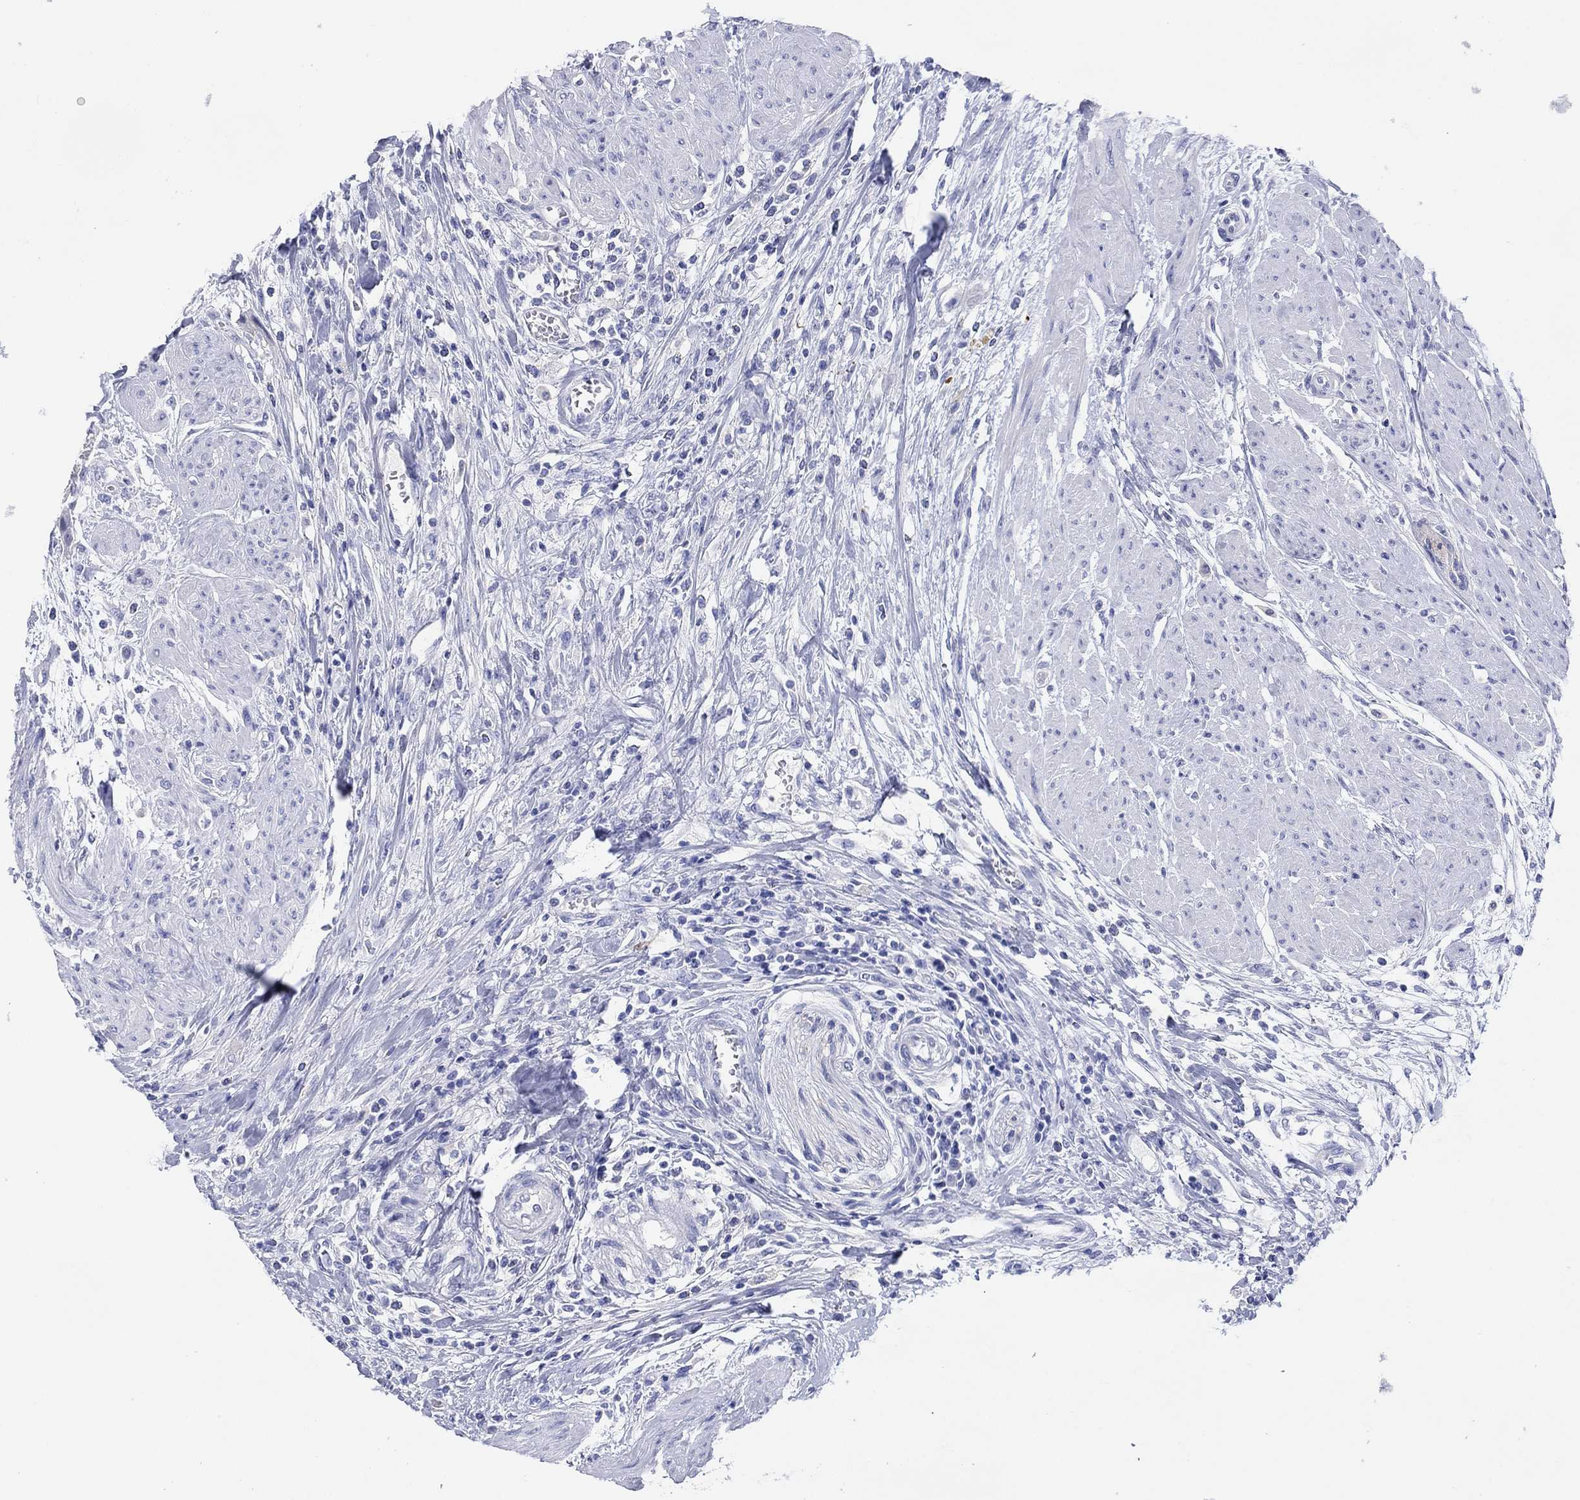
{"staining": {"intensity": "negative", "quantity": "none", "location": "none"}, "tissue": "urothelial cancer", "cell_type": "Tumor cells", "image_type": "cancer", "snomed": [{"axis": "morphology", "description": "Urothelial carcinoma, High grade"}, {"axis": "topography", "description": "Urinary bladder"}], "caption": "Urothelial cancer was stained to show a protein in brown. There is no significant staining in tumor cells. (DAB immunohistochemistry, high magnification).", "gene": "ATP1B1", "patient": {"sex": "male", "age": 35}}